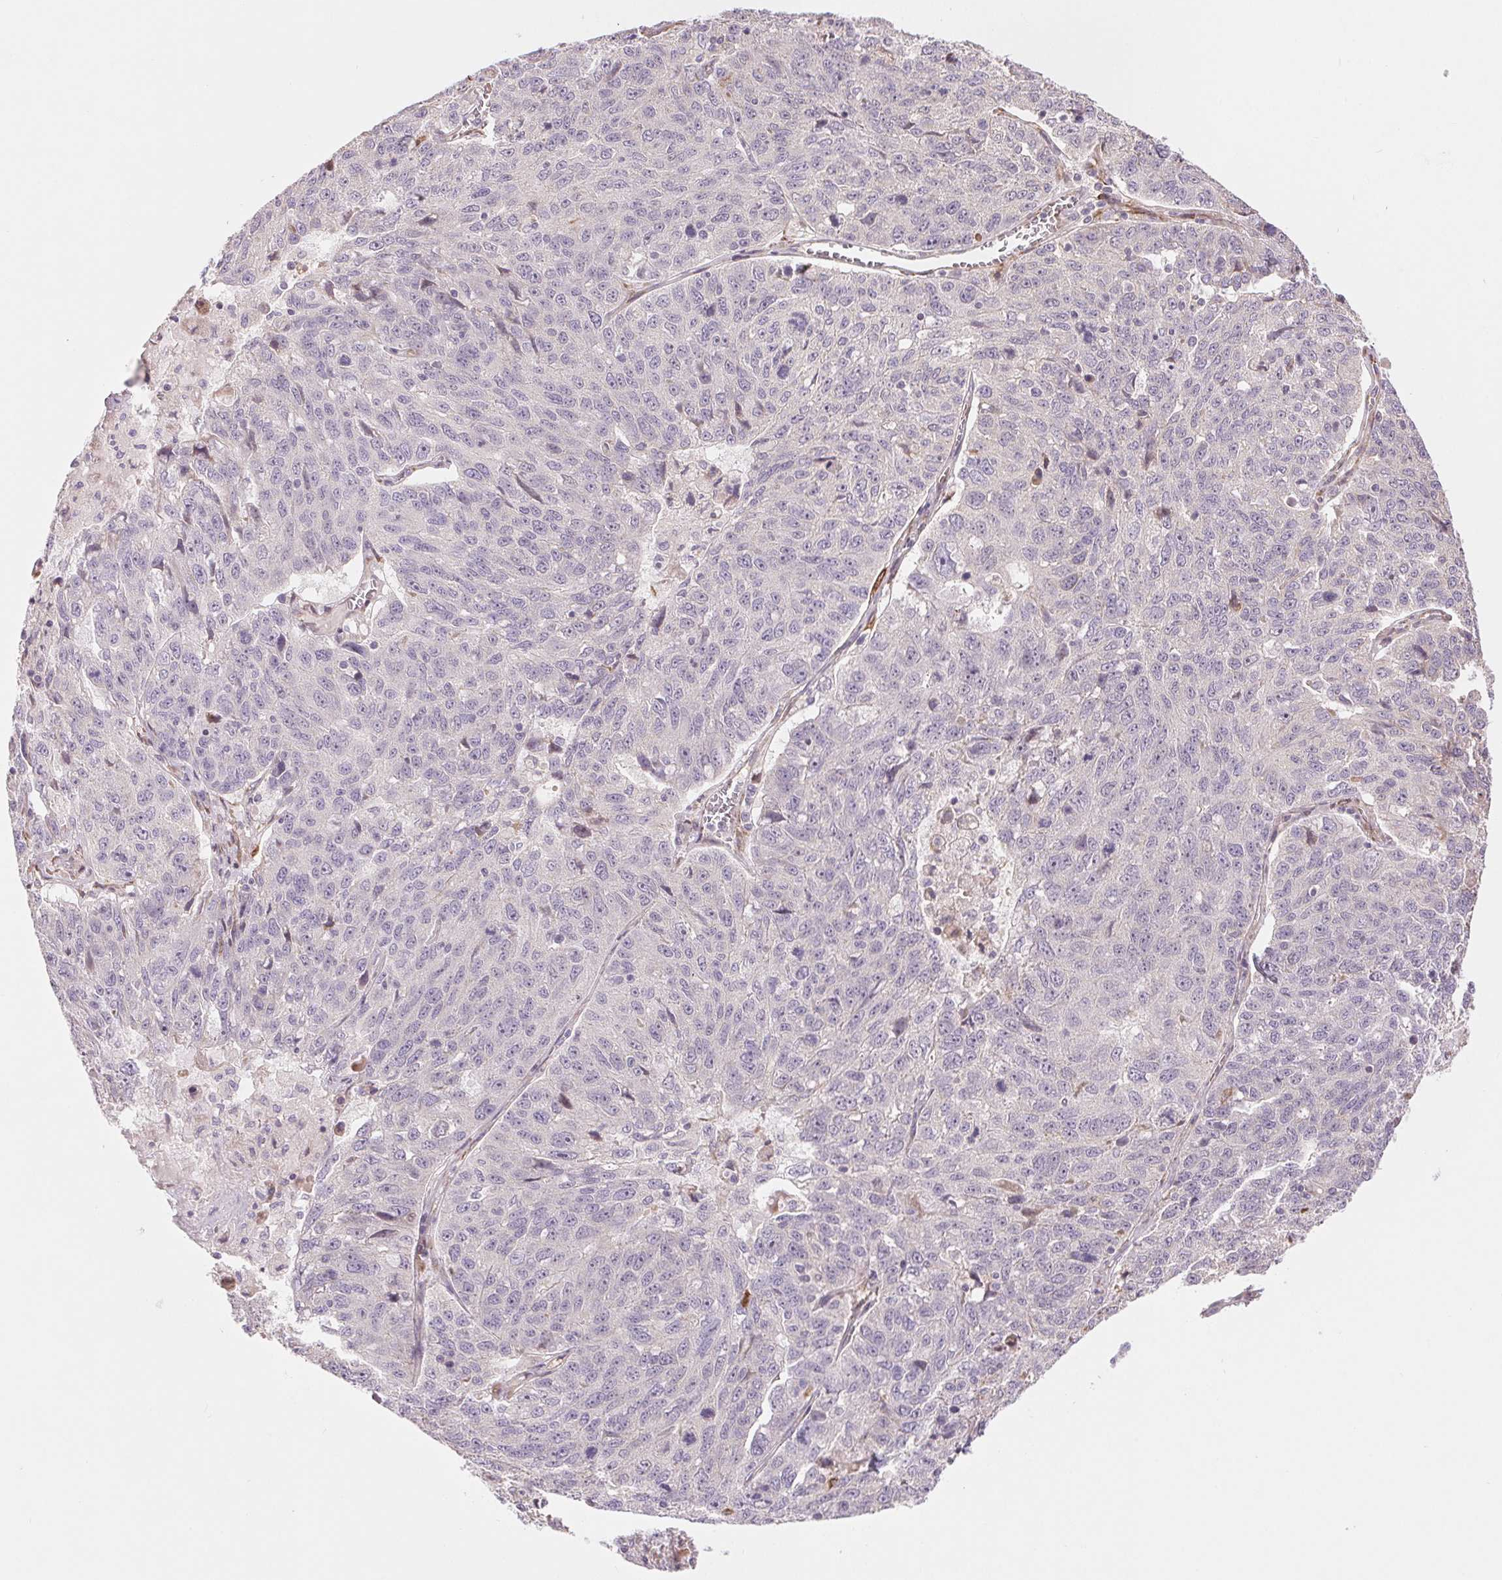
{"staining": {"intensity": "negative", "quantity": "none", "location": "none"}, "tissue": "ovarian cancer", "cell_type": "Tumor cells", "image_type": "cancer", "snomed": [{"axis": "morphology", "description": "Cystadenocarcinoma, serous, NOS"}, {"axis": "topography", "description": "Ovary"}], "caption": "An immunohistochemistry image of serous cystadenocarcinoma (ovarian) is shown. There is no staining in tumor cells of serous cystadenocarcinoma (ovarian).", "gene": "METTL17", "patient": {"sex": "female", "age": 71}}